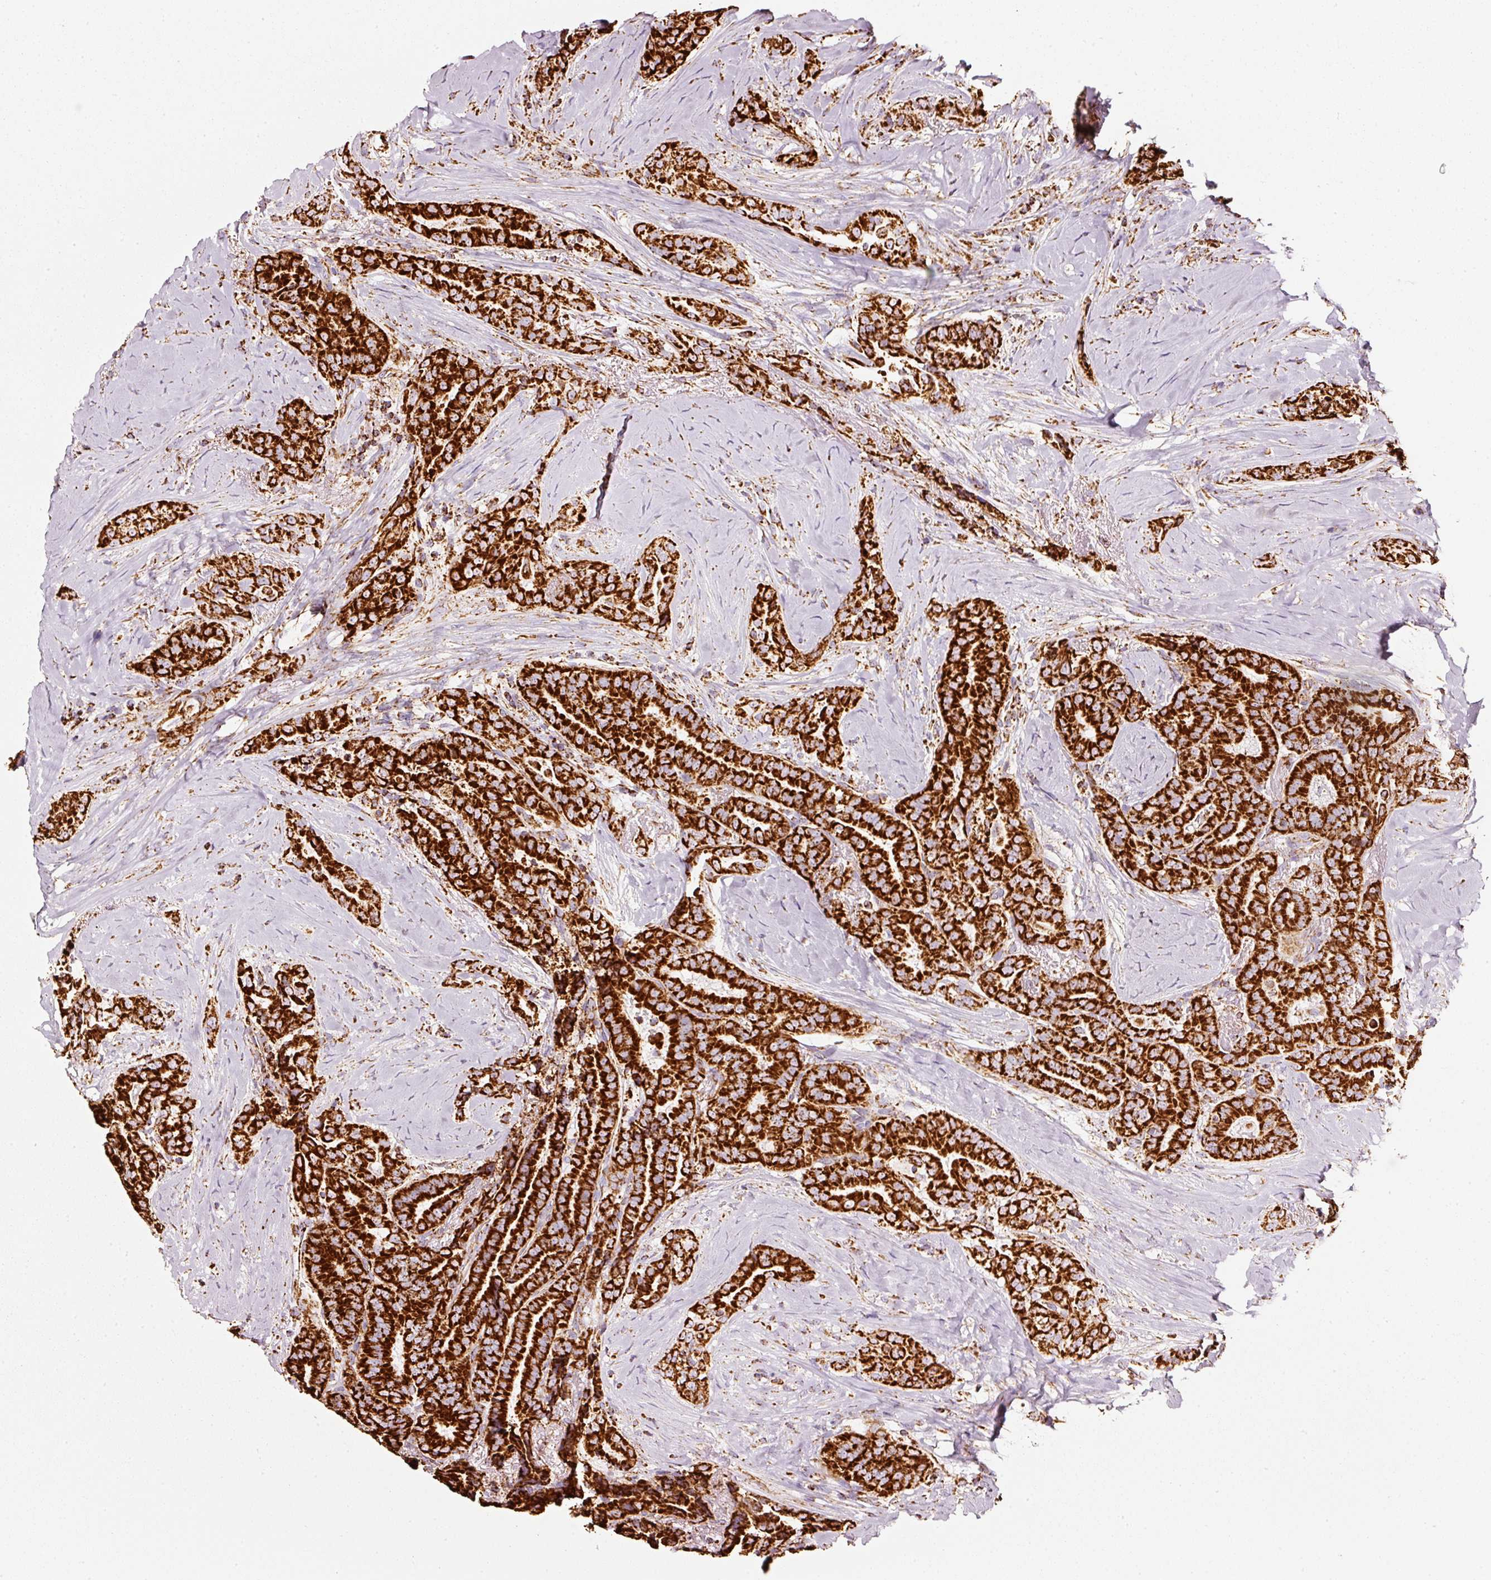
{"staining": {"intensity": "strong", "quantity": ">75%", "location": "cytoplasmic/membranous"}, "tissue": "thyroid cancer", "cell_type": "Tumor cells", "image_type": "cancer", "snomed": [{"axis": "morphology", "description": "Papillary adenocarcinoma, NOS"}, {"axis": "topography", "description": "Thyroid gland"}], "caption": "Tumor cells reveal strong cytoplasmic/membranous staining in approximately >75% of cells in thyroid cancer.", "gene": "MT-CO2", "patient": {"sex": "male", "age": 61}}